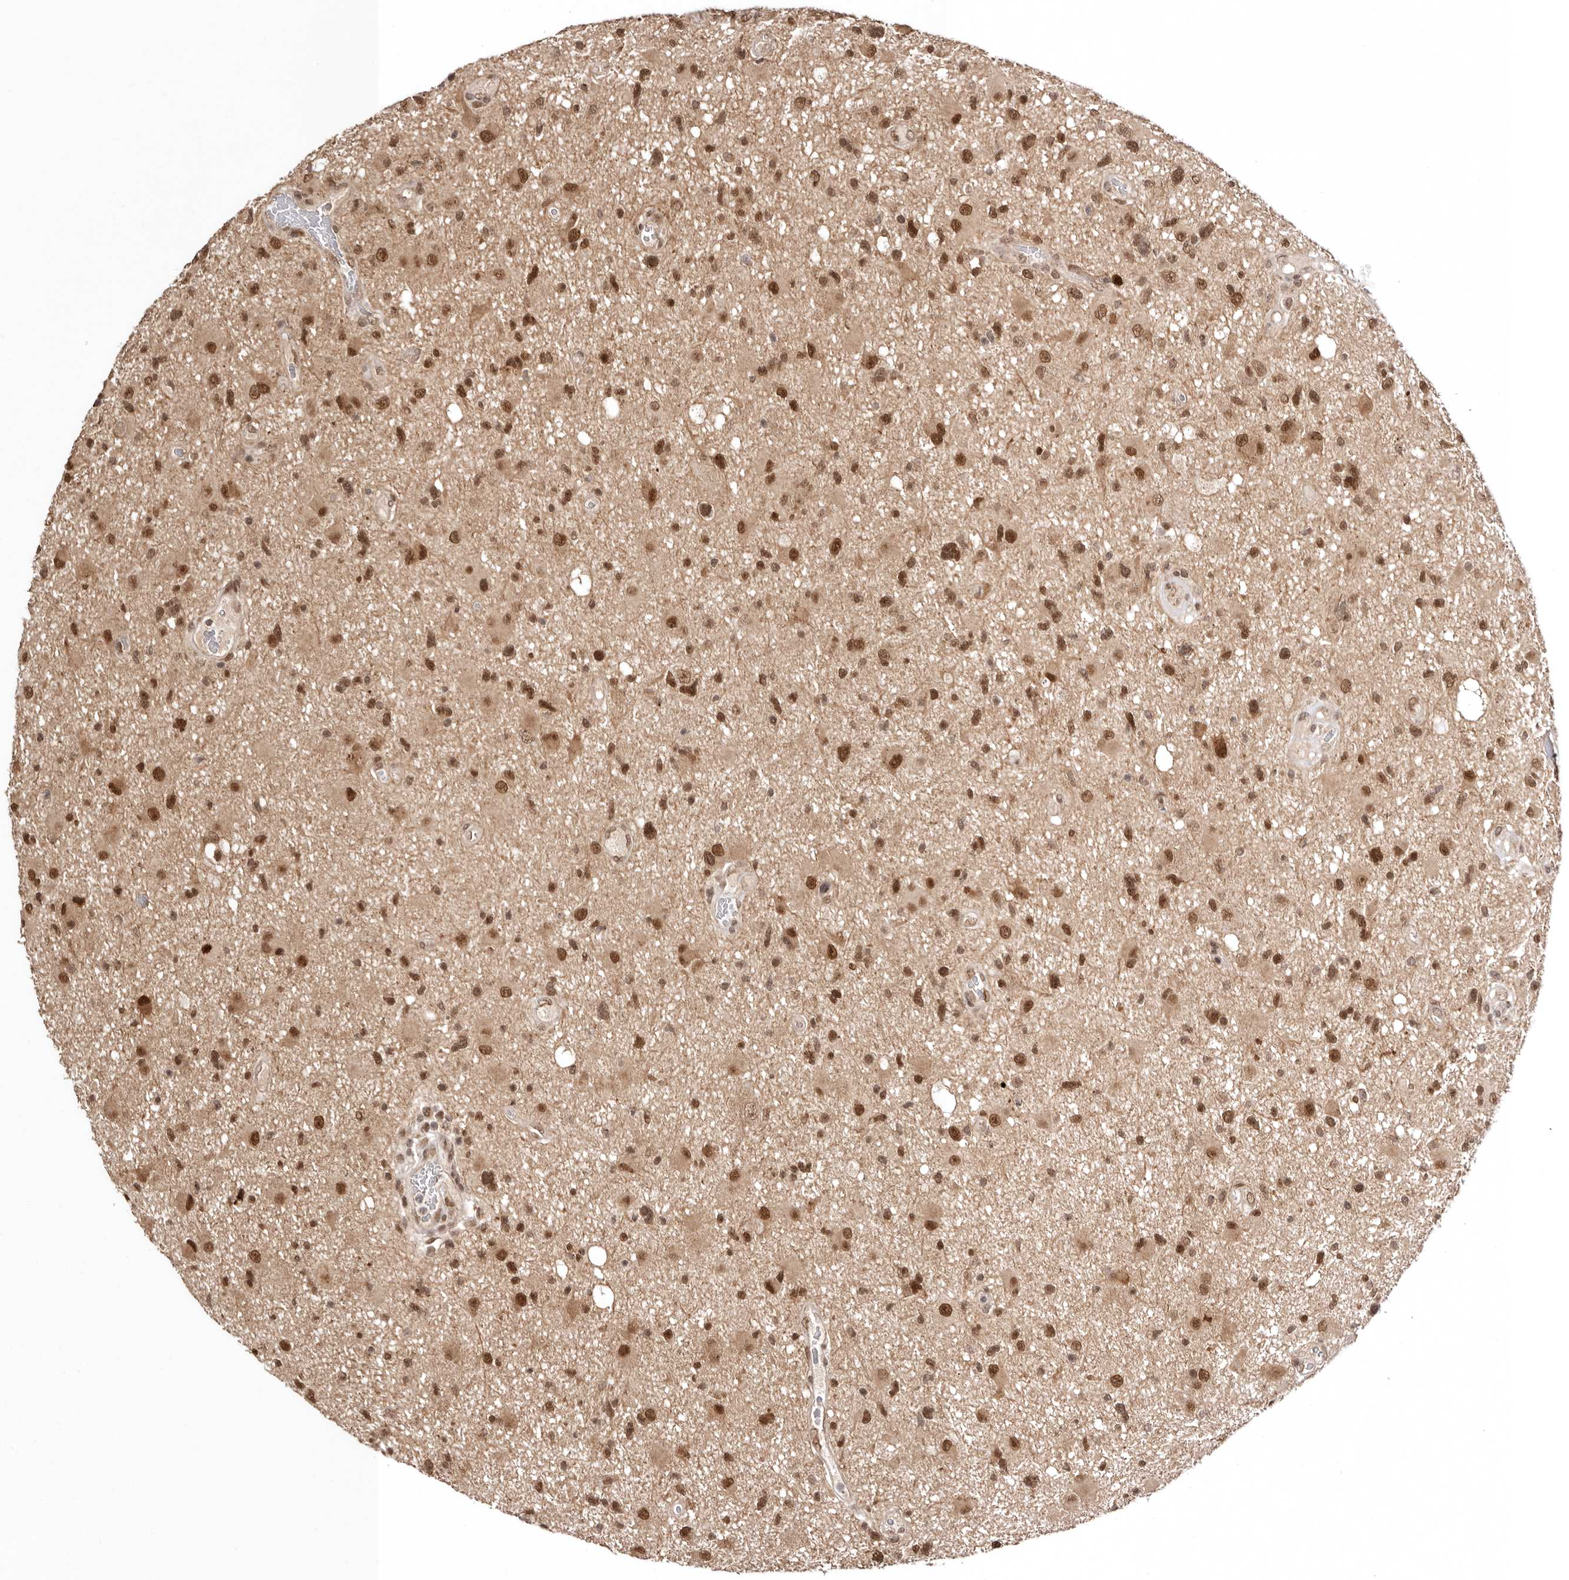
{"staining": {"intensity": "strong", "quantity": ">75%", "location": "cytoplasmic/membranous,nuclear"}, "tissue": "glioma", "cell_type": "Tumor cells", "image_type": "cancer", "snomed": [{"axis": "morphology", "description": "Glioma, malignant, High grade"}, {"axis": "topography", "description": "Brain"}], "caption": "A high-resolution image shows IHC staining of glioma, which exhibits strong cytoplasmic/membranous and nuclear staining in approximately >75% of tumor cells.", "gene": "MED8", "patient": {"sex": "male", "age": 33}}